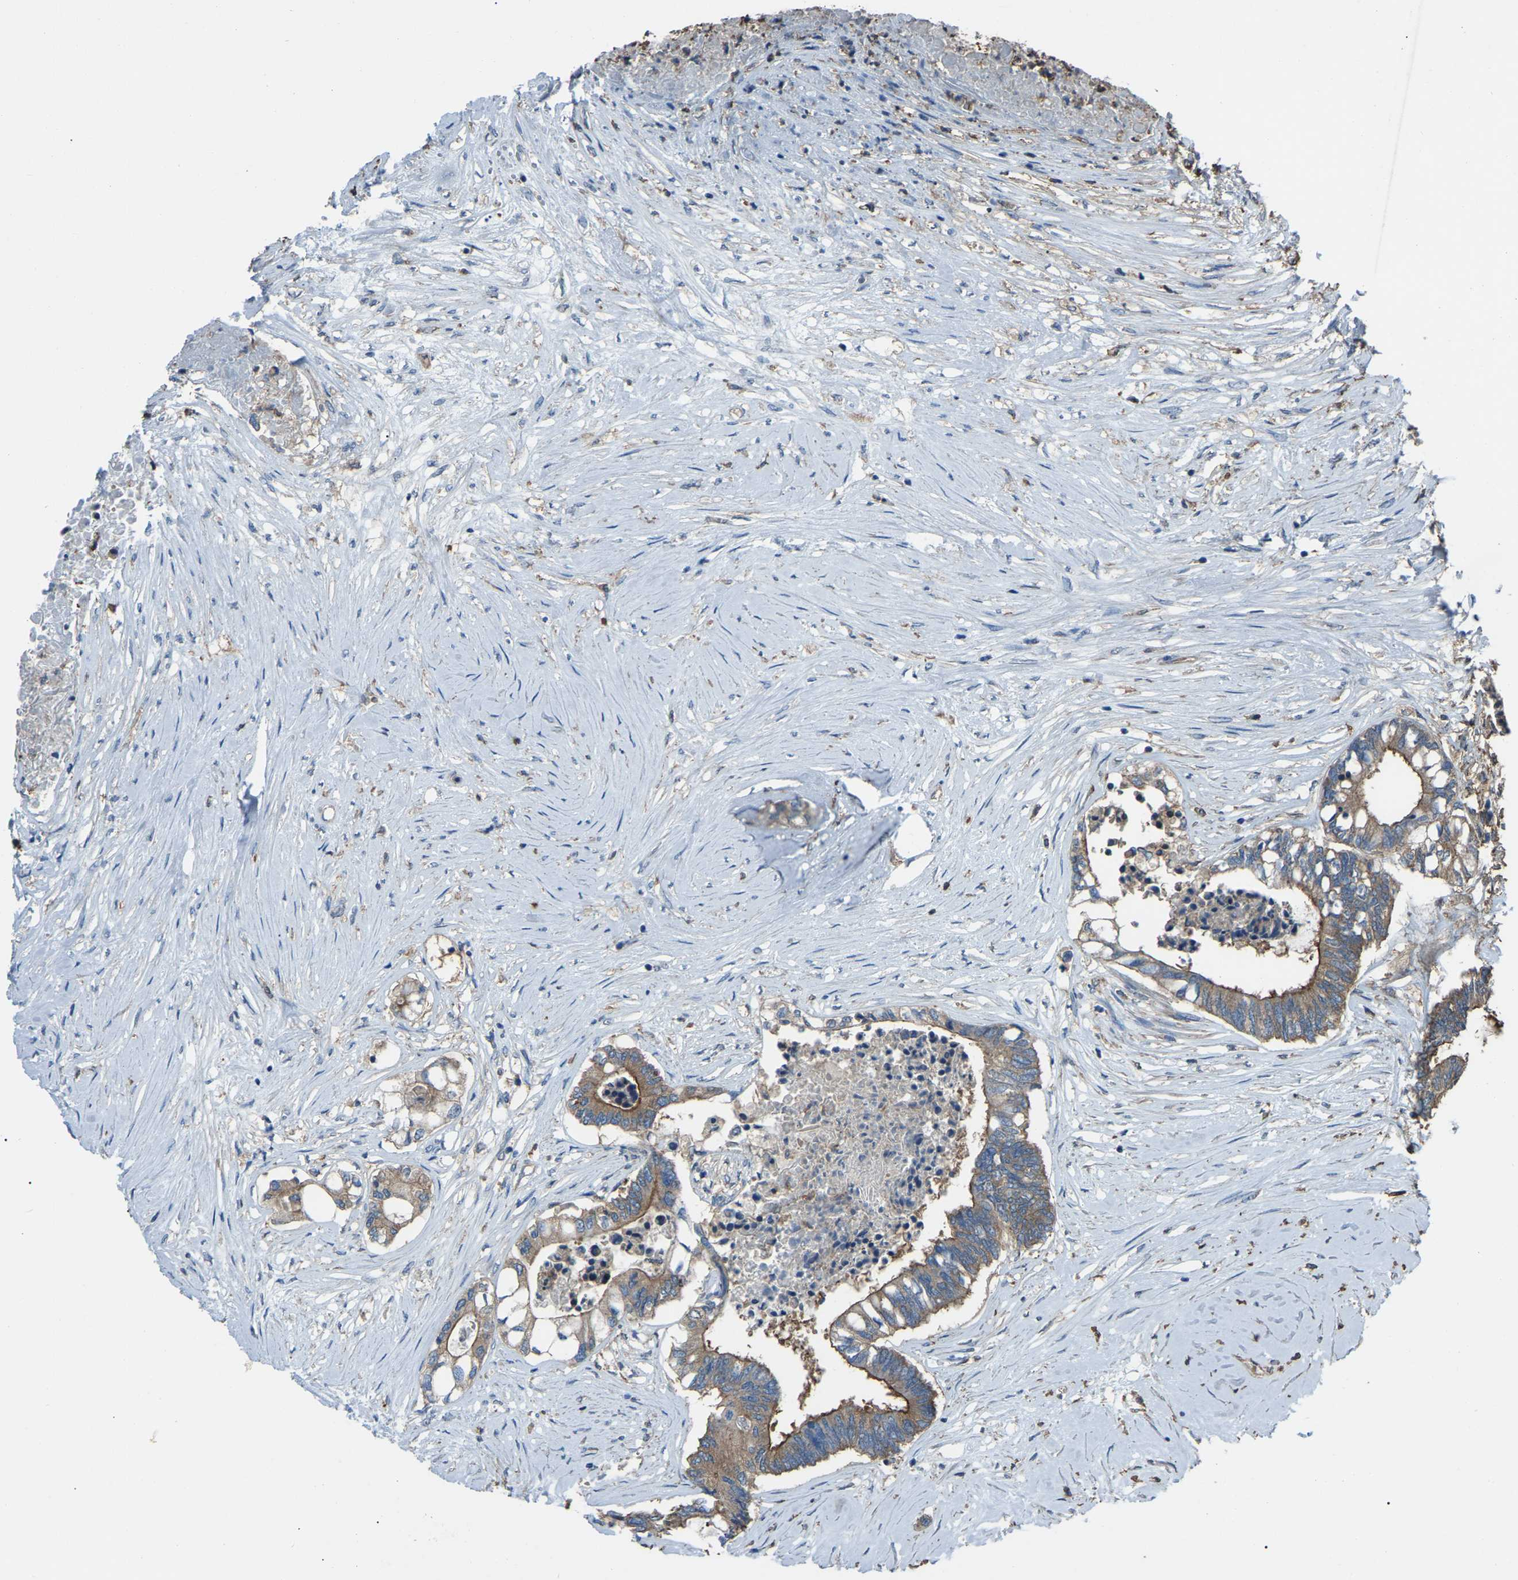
{"staining": {"intensity": "moderate", "quantity": ">75%", "location": "cytoplasmic/membranous"}, "tissue": "colorectal cancer", "cell_type": "Tumor cells", "image_type": "cancer", "snomed": [{"axis": "morphology", "description": "Adenocarcinoma, NOS"}, {"axis": "topography", "description": "Rectum"}], "caption": "Adenocarcinoma (colorectal) was stained to show a protein in brown. There is medium levels of moderate cytoplasmic/membranous positivity in about >75% of tumor cells.", "gene": "AIMP1", "patient": {"sex": "male", "age": 63}}